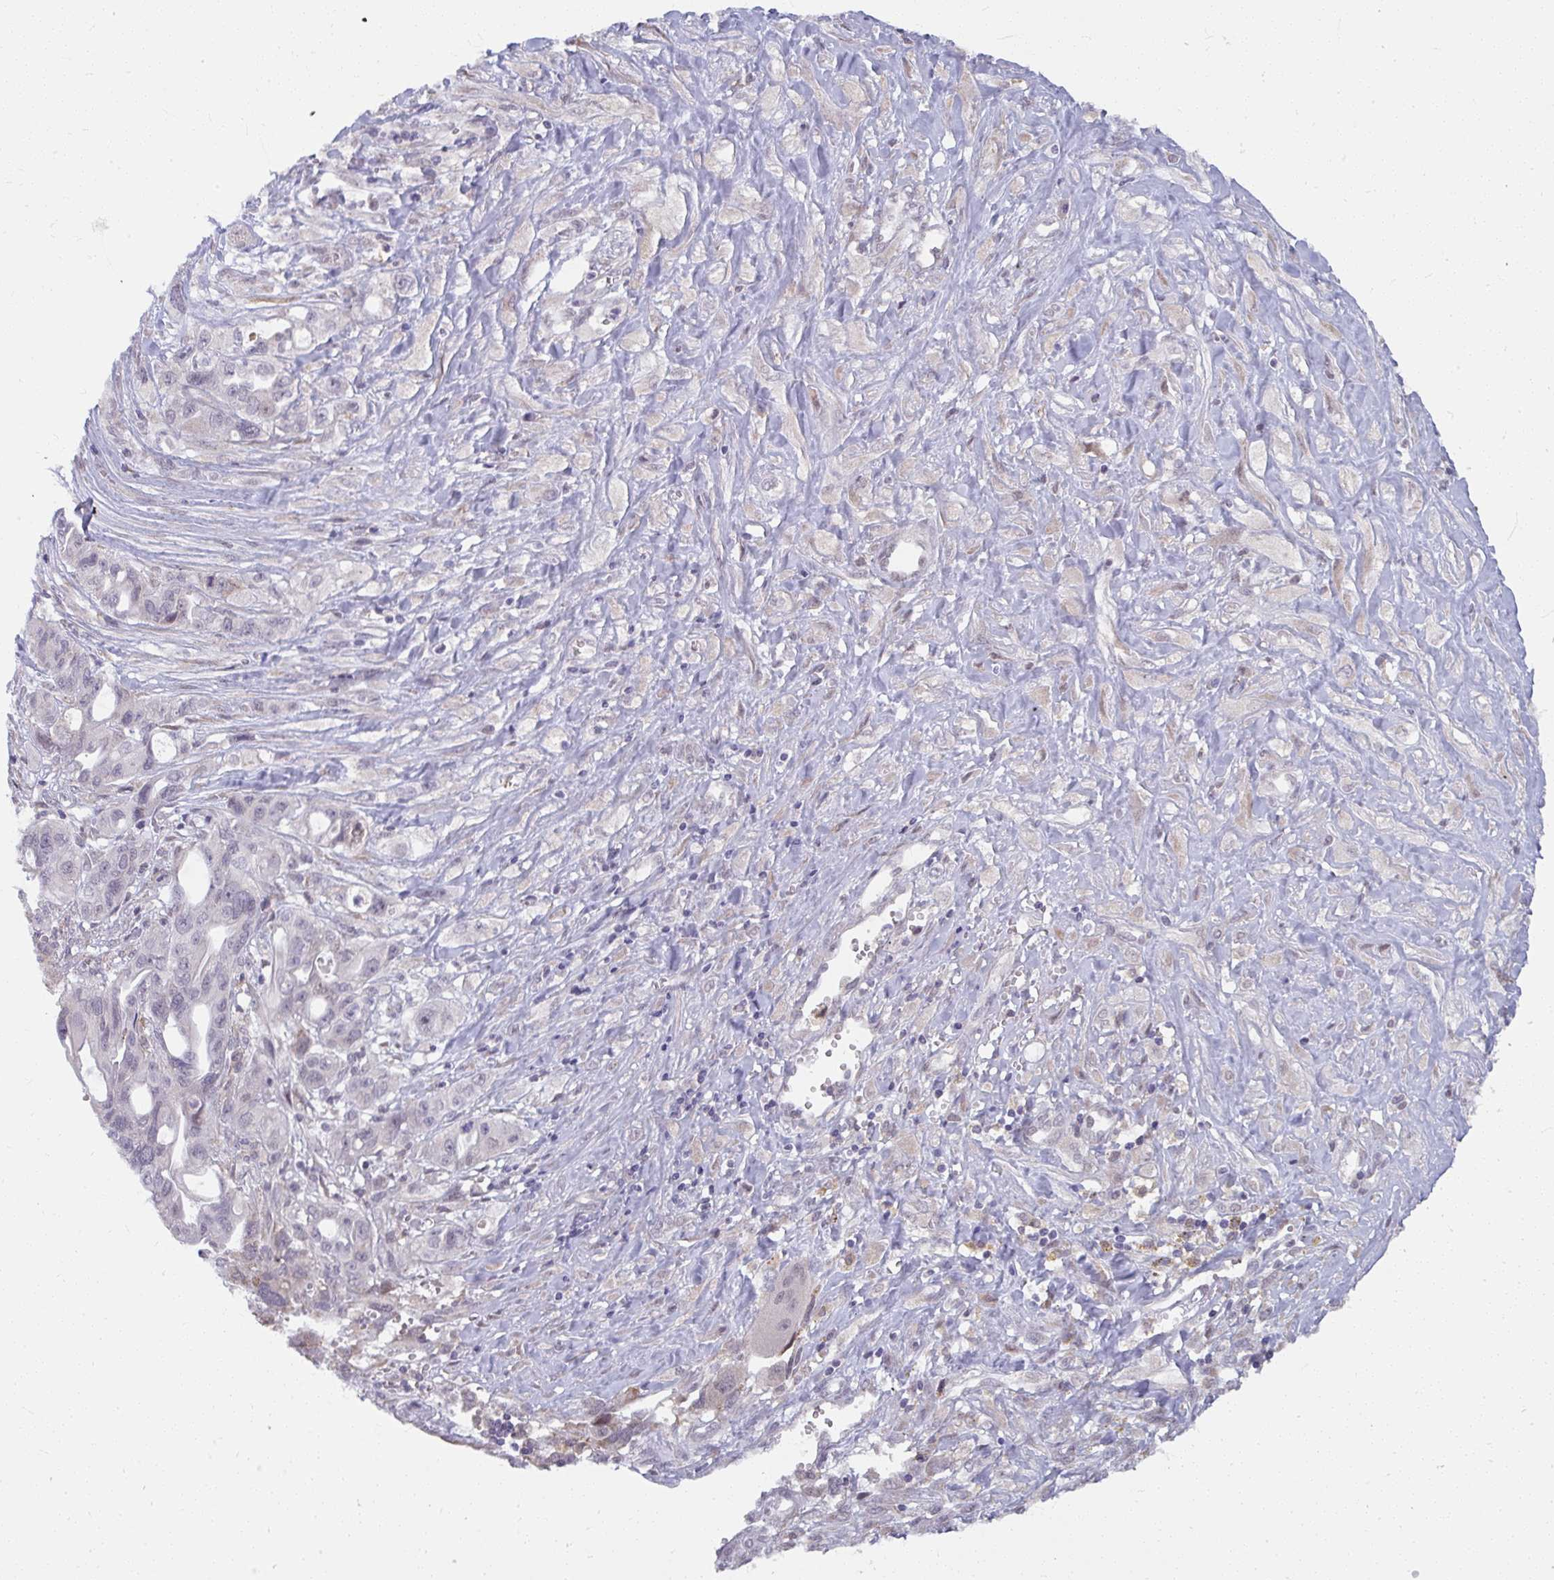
{"staining": {"intensity": "negative", "quantity": "none", "location": "none"}, "tissue": "pancreatic cancer", "cell_type": "Tumor cells", "image_type": "cancer", "snomed": [{"axis": "morphology", "description": "Adenocarcinoma, NOS"}, {"axis": "topography", "description": "Pancreas"}], "caption": "Immunohistochemistry photomicrograph of human pancreatic adenocarcinoma stained for a protein (brown), which displays no positivity in tumor cells.", "gene": "NMNAT1", "patient": {"sex": "female", "age": 47}}